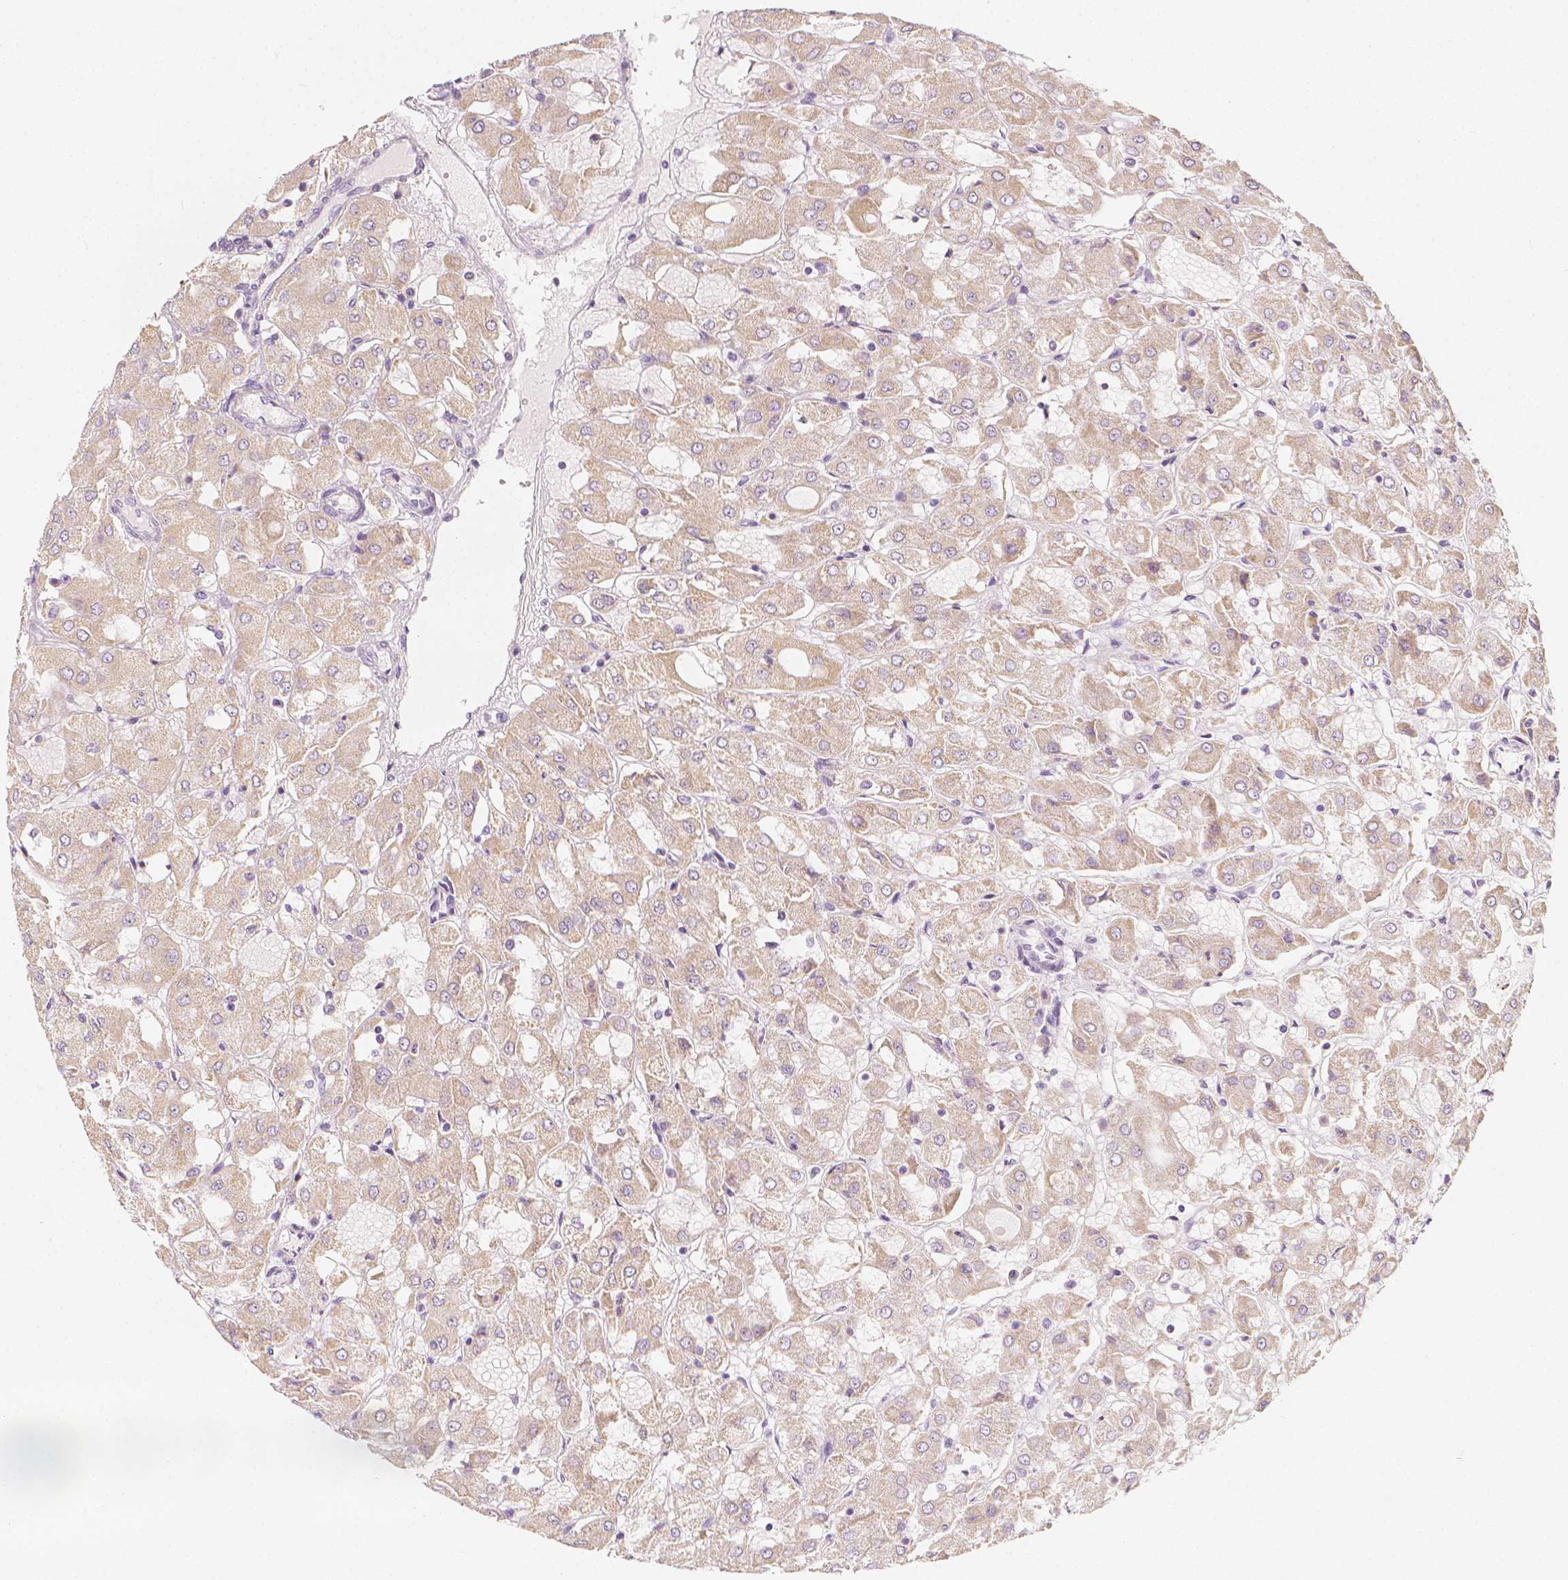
{"staining": {"intensity": "weak", "quantity": ">75%", "location": "cytoplasmic/membranous"}, "tissue": "renal cancer", "cell_type": "Tumor cells", "image_type": "cancer", "snomed": [{"axis": "morphology", "description": "Adenocarcinoma, NOS"}, {"axis": "topography", "description": "Kidney"}], "caption": "Immunohistochemistry micrograph of human renal adenocarcinoma stained for a protein (brown), which shows low levels of weak cytoplasmic/membranous positivity in about >75% of tumor cells.", "gene": "RBFOX1", "patient": {"sex": "male", "age": 72}}